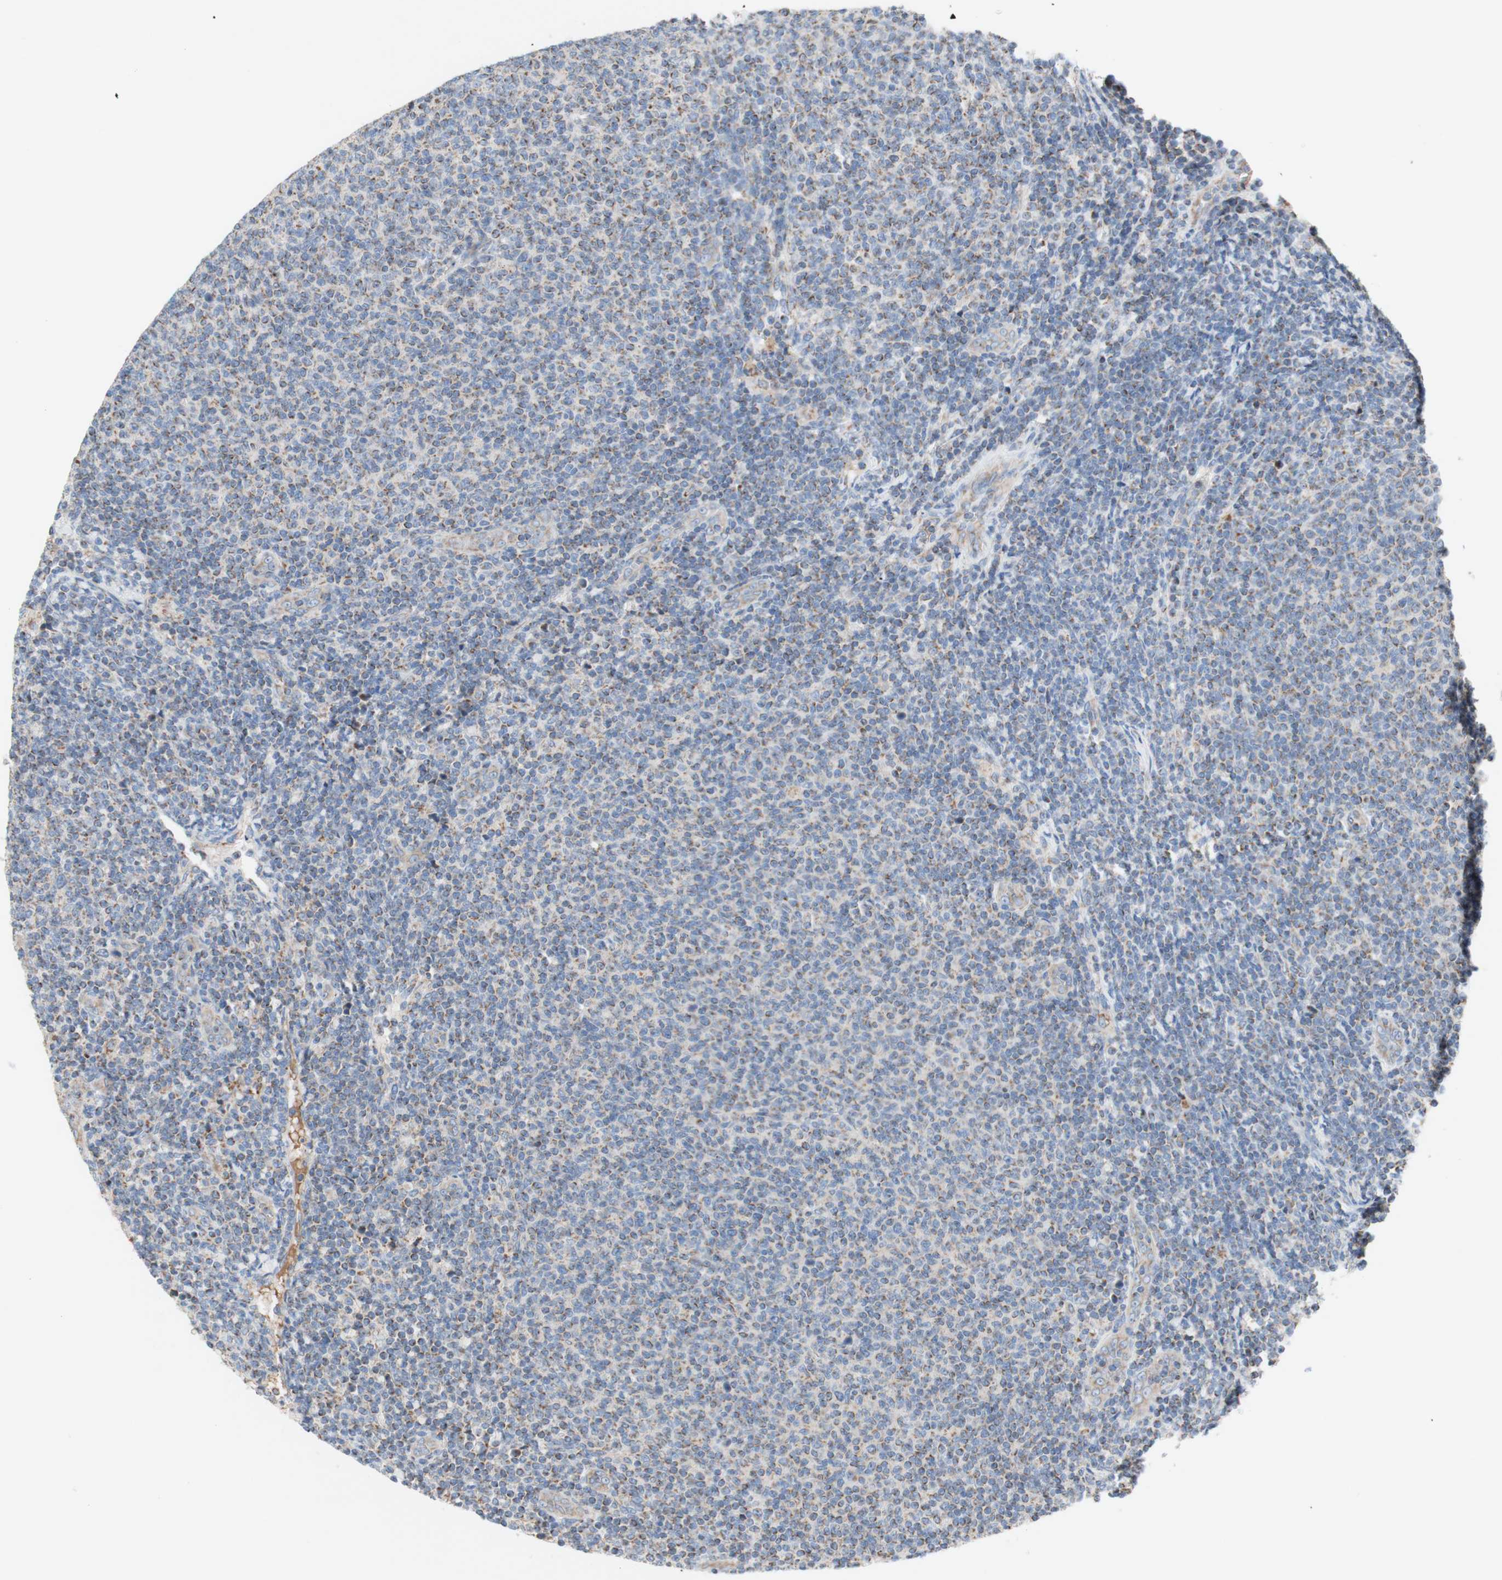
{"staining": {"intensity": "negative", "quantity": "none", "location": "none"}, "tissue": "lymphoma", "cell_type": "Tumor cells", "image_type": "cancer", "snomed": [{"axis": "morphology", "description": "Malignant lymphoma, non-Hodgkin's type, Low grade"}, {"axis": "topography", "description": "Lymph node"}], "caption": "IHC micrograph of neoplastic tissue: human lymphoma stained with DAB (3,3'-diaminobenzidine) demonstrates no significant protein expression in tumor cells. (Immunohistochemistry (ihc), brightfield microscopy, high magnification).", "gene": "SDHB", "patient": {"sex": "male", "age": 66}}